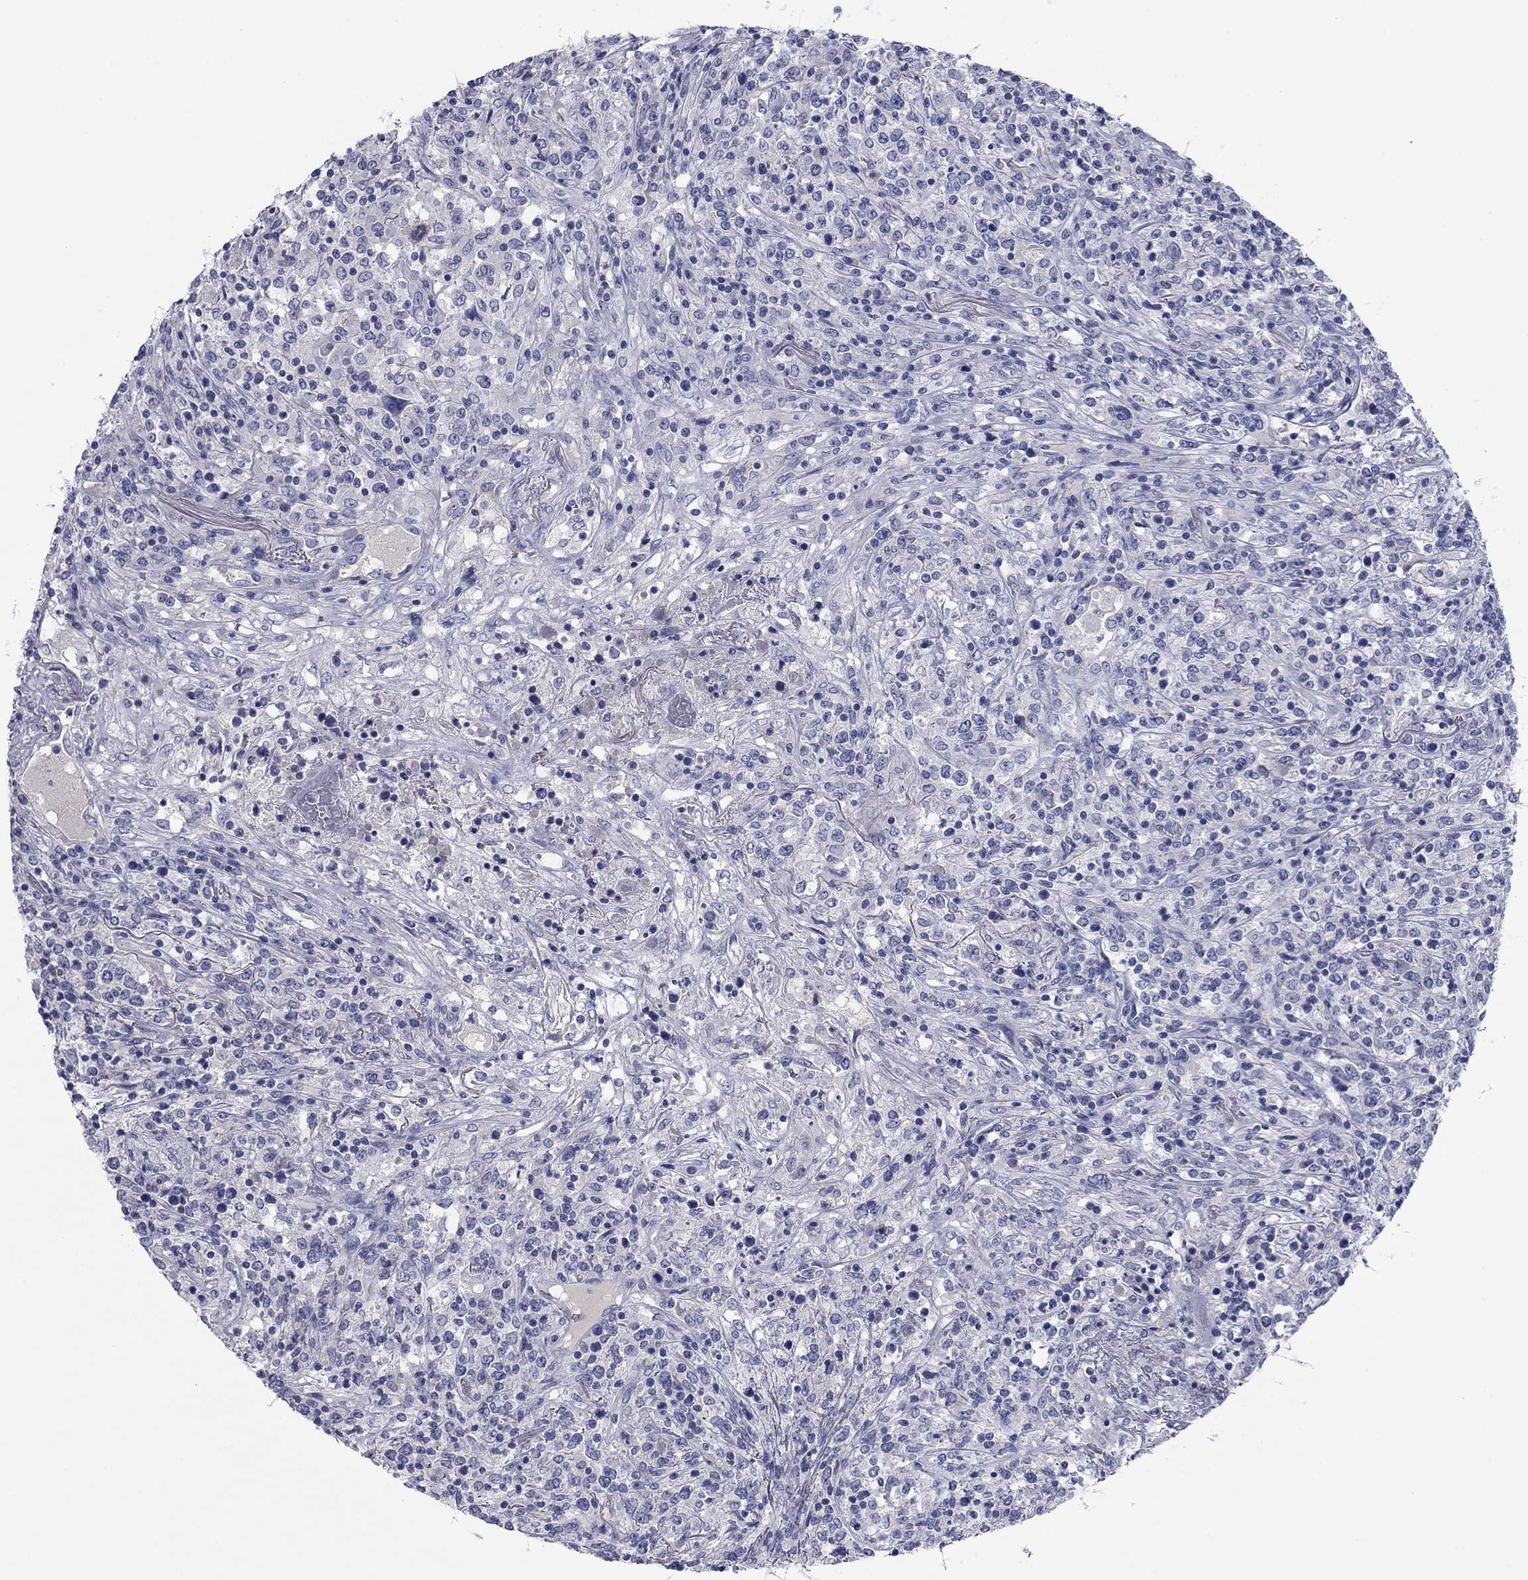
{"staining": {"intensity": "negative", "quantity": "none", "location": "none"}, "tissue": "lymphoma", "cell_type": "Tumor cells", "image_type": "cancer", "snomed": [{"axis": "morphology", "description": "Malignant lymphoma, non-Hodgkin's type, High grade"}, {"axis": "topography", "description": "Lung"}], "caption": "High magnification brightfield microscopy of lymphoma stained with DAB (3,3'-diaminobenzidine) (brown) and counterstained with hematoxylin (blue): tumor cells show no significant positivity.", "gene": "CNTNAP4", "patient": {"sex": "male", "age": 79}}